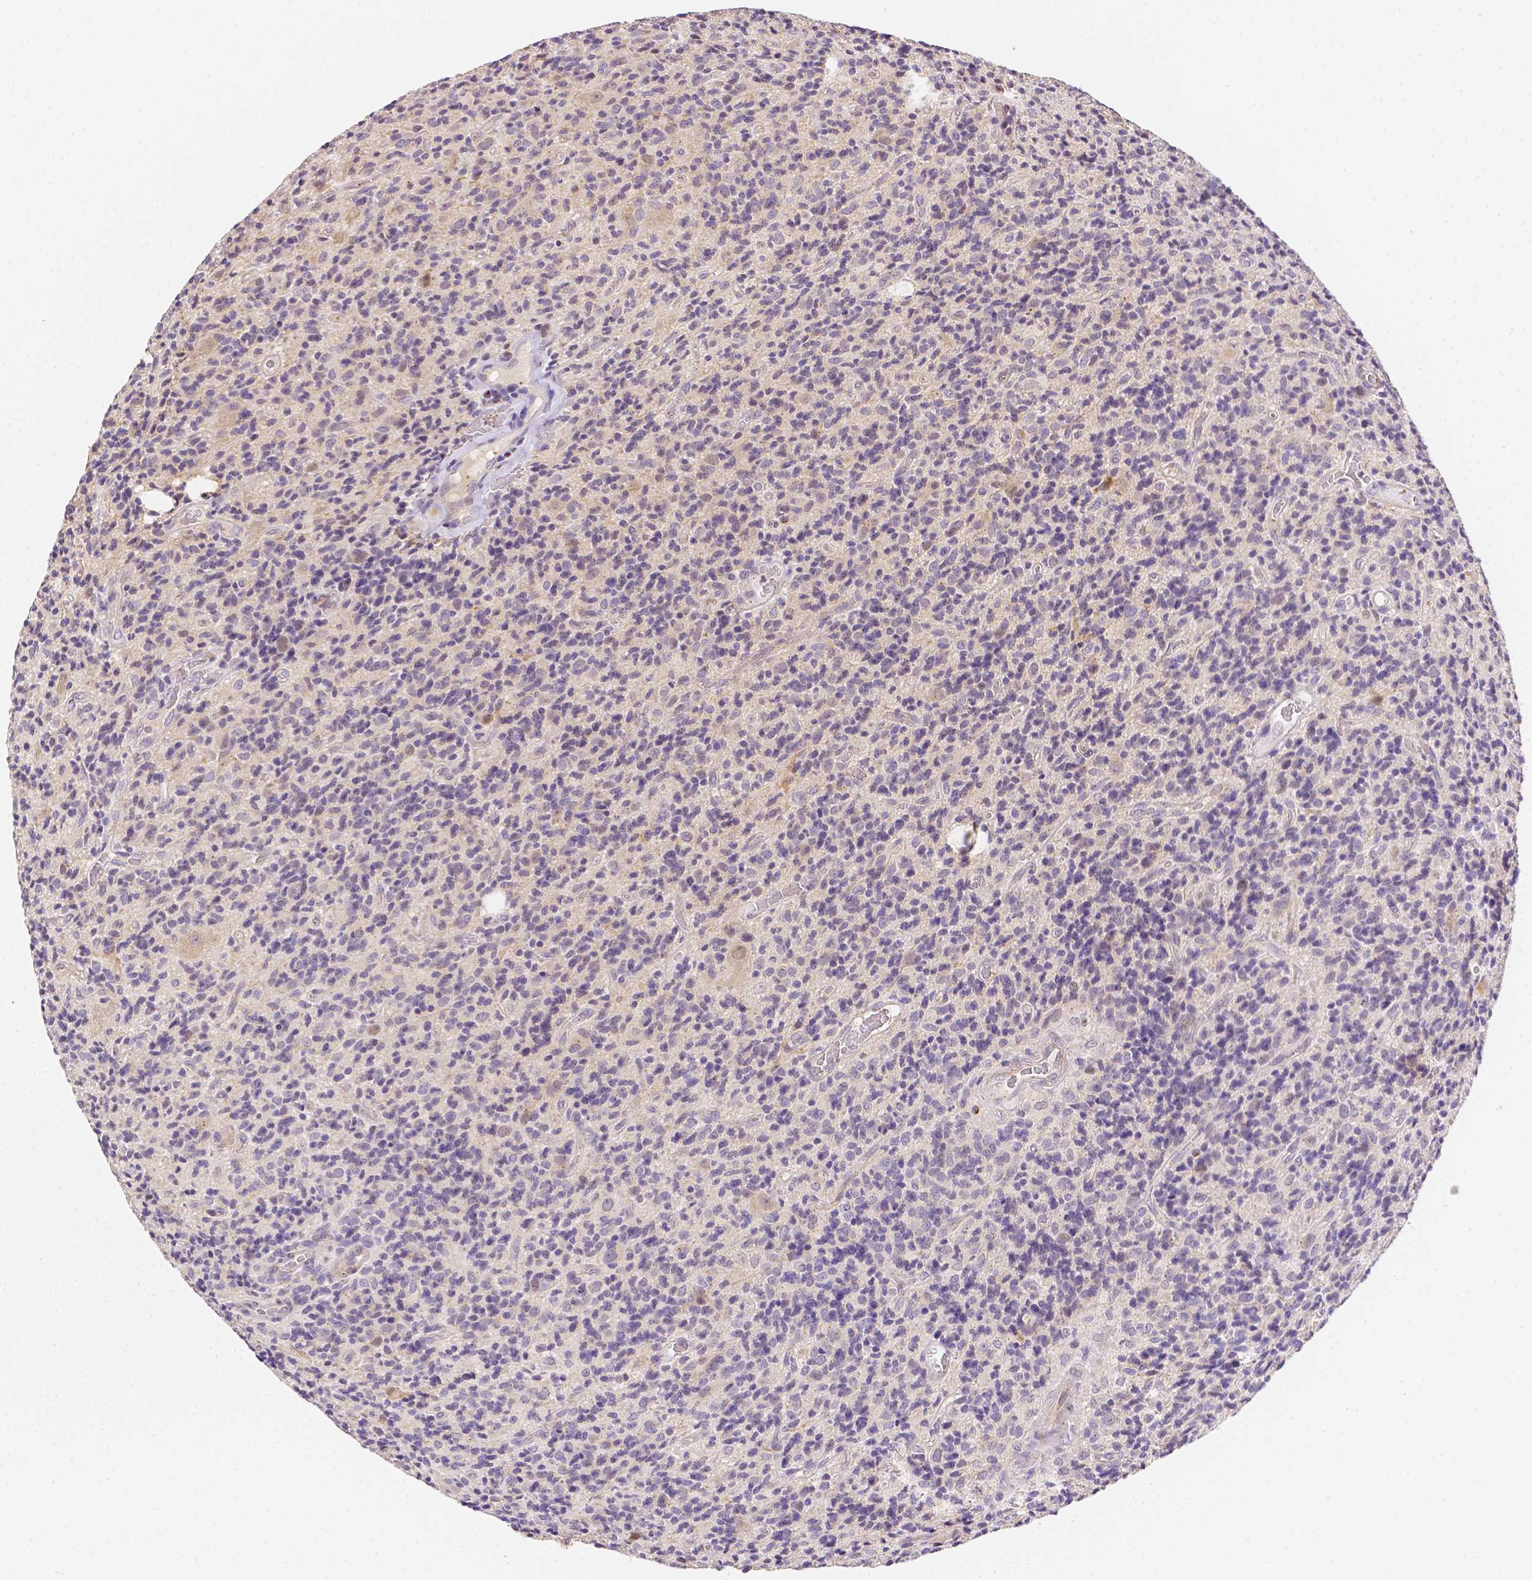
{"staining": {"intensity": "negative", "quantity": "none", "location": "none"}, "tissue": "glioma", "cell_type": "Tumor cells", "image_type": "cancer", "snomed": [{"axis": "morphology", "description": "Glioma, malignant, High grade"}, {"axis": "topography", "description": "Brain"}], "caption": "There is no significant staining in tumor cells of glioma.", "gene": "C10orf67", "patient": {"sex": "male", "age": 76}}